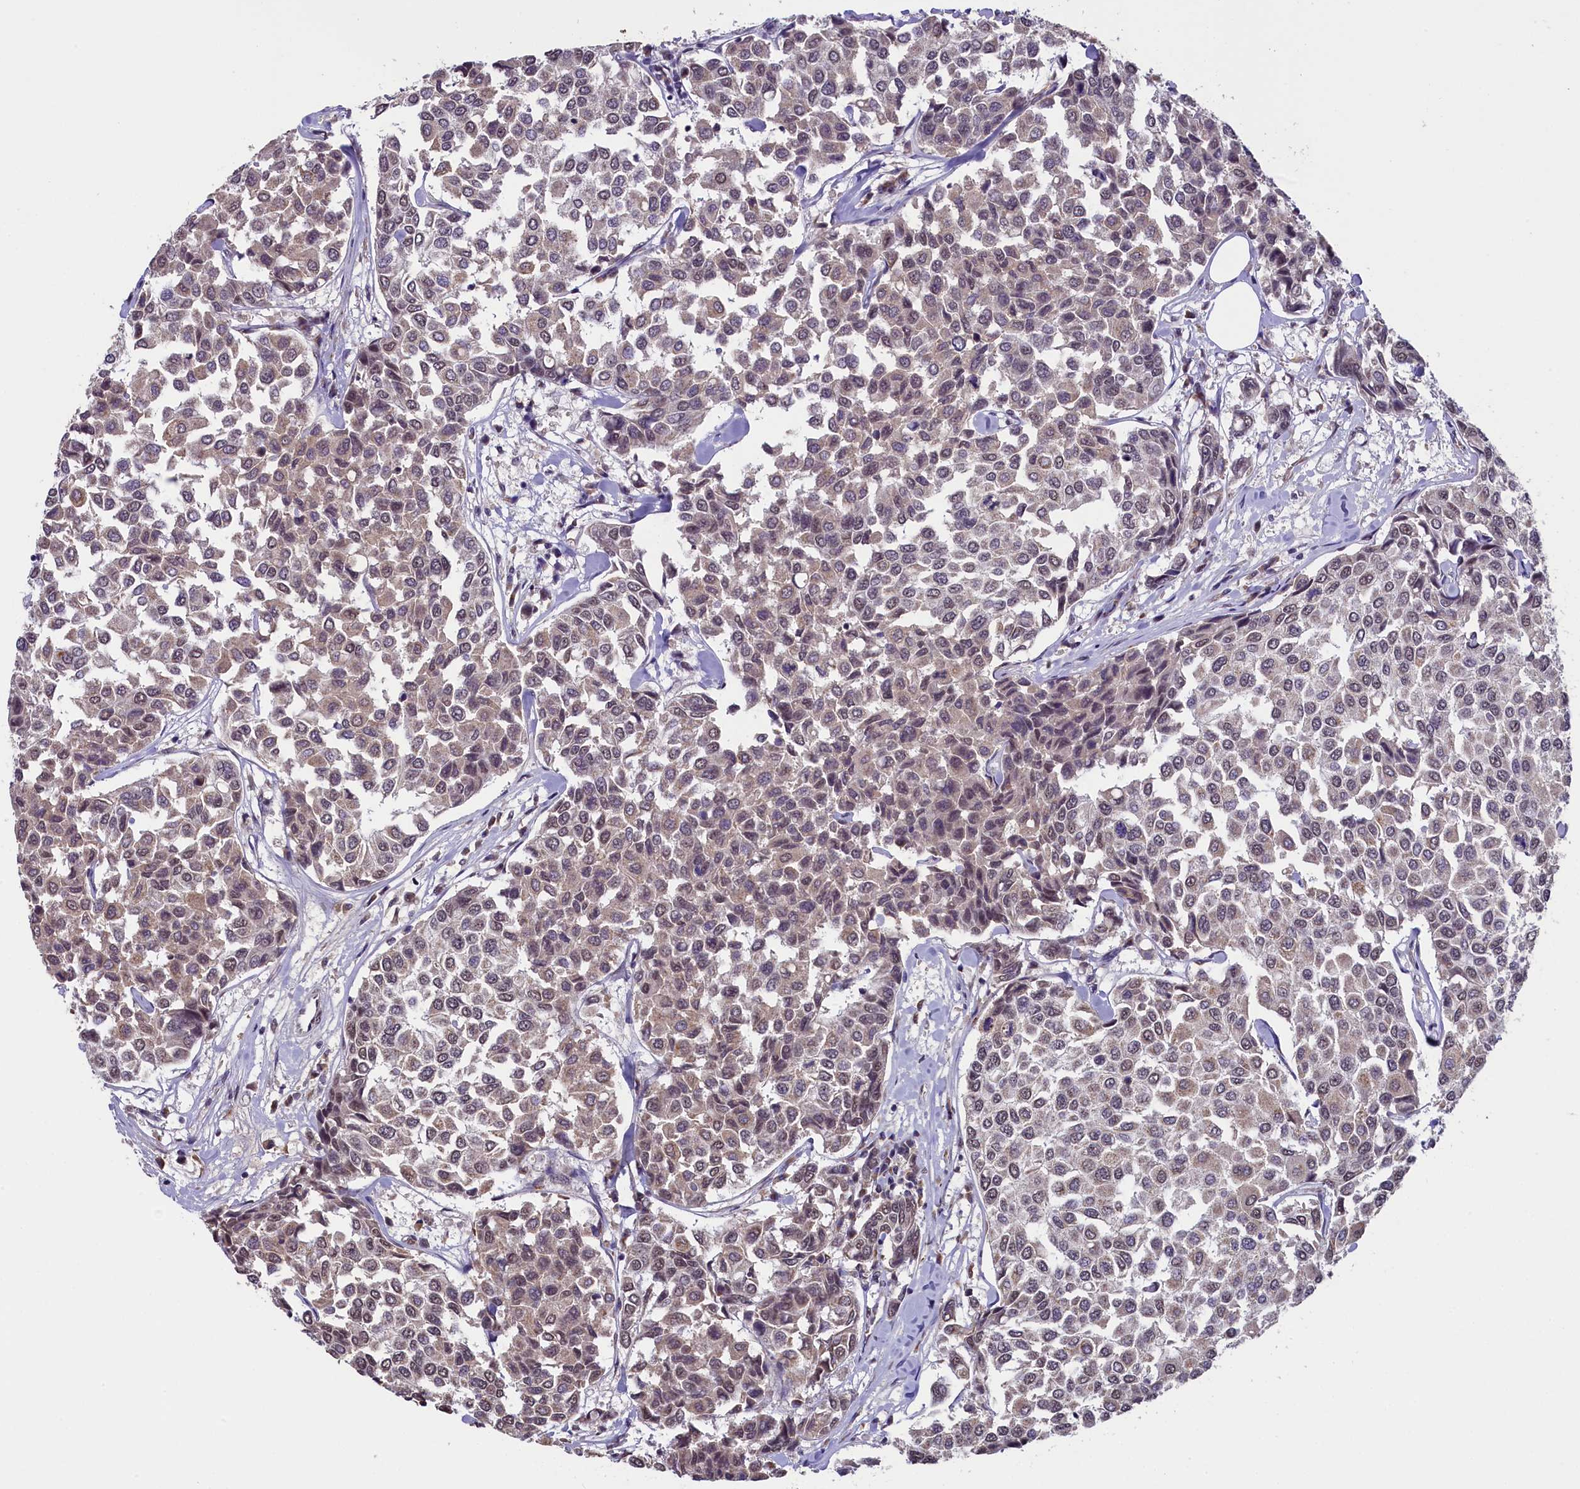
{"staining": {"intensity": "moderate", "quantity": "25%-75%", "location": "cytoplasmic/membranous,nuclear"}, "tissue": "breast cancer", "cell_type": "Tumor cells", "image_type": "cancer", "snomed": [{"axis": "morphology", "description": "Duct carcinoma"}, {"axis": "topography", "description": "Breast"}], "caption": "Breast cancer stained for a protein shows moderate cytoplasmic/membranous and nuclear positivity in tumor cells.", "gene": "NCBP1", "patient": {"sex": "female", "age": 55}}